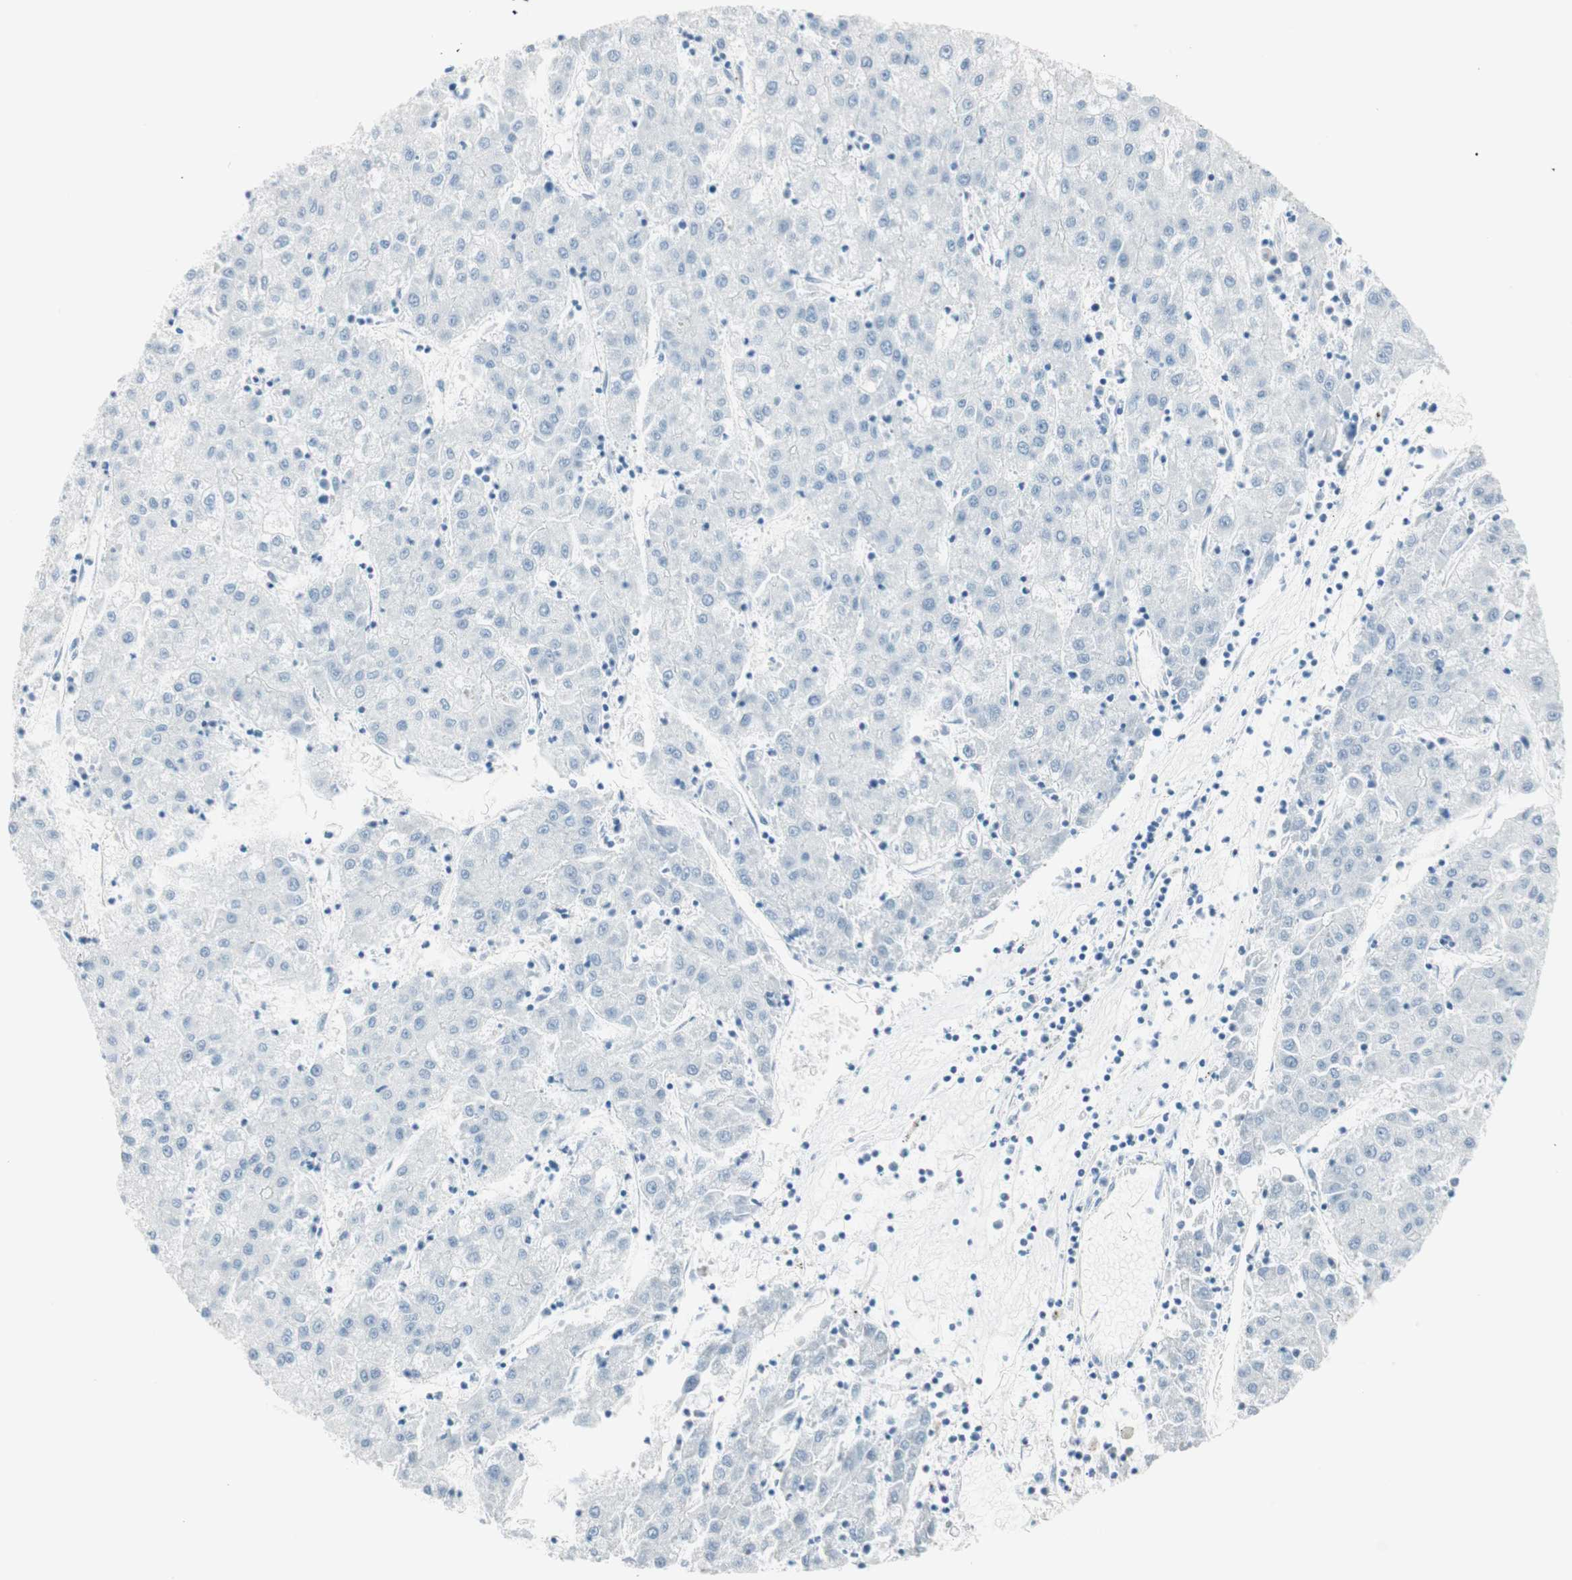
{"staining": {"intensity": "negative", "quantity": "none", "location": "none"}, "tissue": "liver cancer", "cell_type": "Tumor cells", "image_type": "cancer", "snomed": [{"axis": "morphology", "description": "Carcinoma, Hepatocellular, NOS"}, {"axis": "topography", "description": "Liver"}], "caption": "Immunohistochemical staining of hepatocellular carcinoma (liver) reveals no significant expression in tumor cells. The staining was performed using DAB to visualize the protein expression in brown, while the nuclei were stained in blue with hematoxylin (Magnification: 20x).", "gene": "MLLT10", "patient": {"sex": "male", "age": 72}}